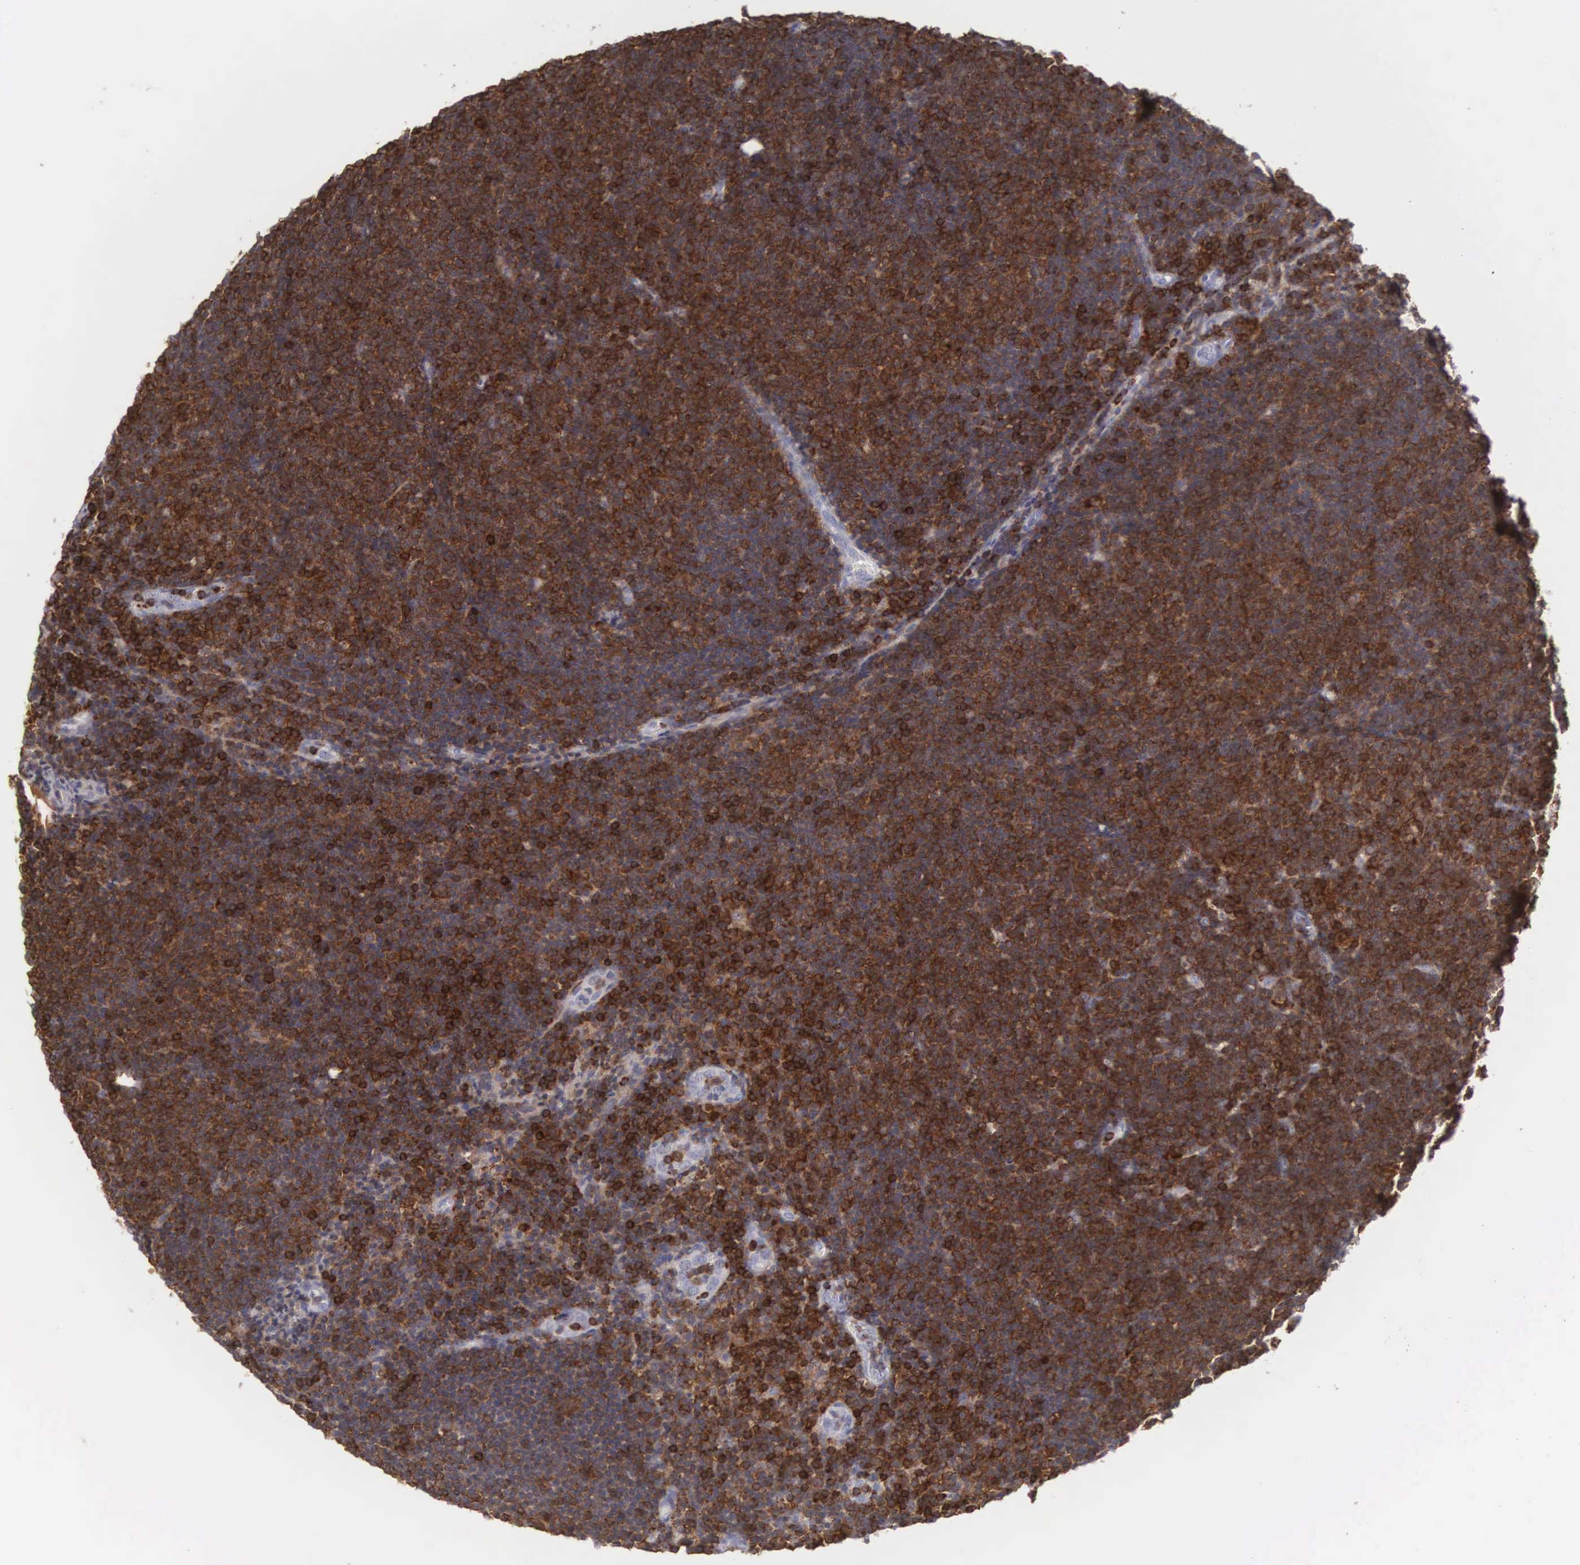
{"staining": {"intensity": "strong", "quantity": ">75%", "location": "cytoplasmic/membranous,nuclear"}, "tissue": "lymphoma", "cell_type": "Tumor cells", "image_type": "cancer", "snomed": [{"axis": "morphology", "description": "Malignant lymphoma, non-Hodgkin's type, Low grade"}, {"axis": "topography", "description": "Lymph node"}], "caption": "A high amount of strong cytoplasmic/membranous and nuclear positivity is appreciated in about >75% of tumor cells in lymphoma tissue.", "gene": "SH3BP1", "patient": {"sex": "male", "age": 49}}